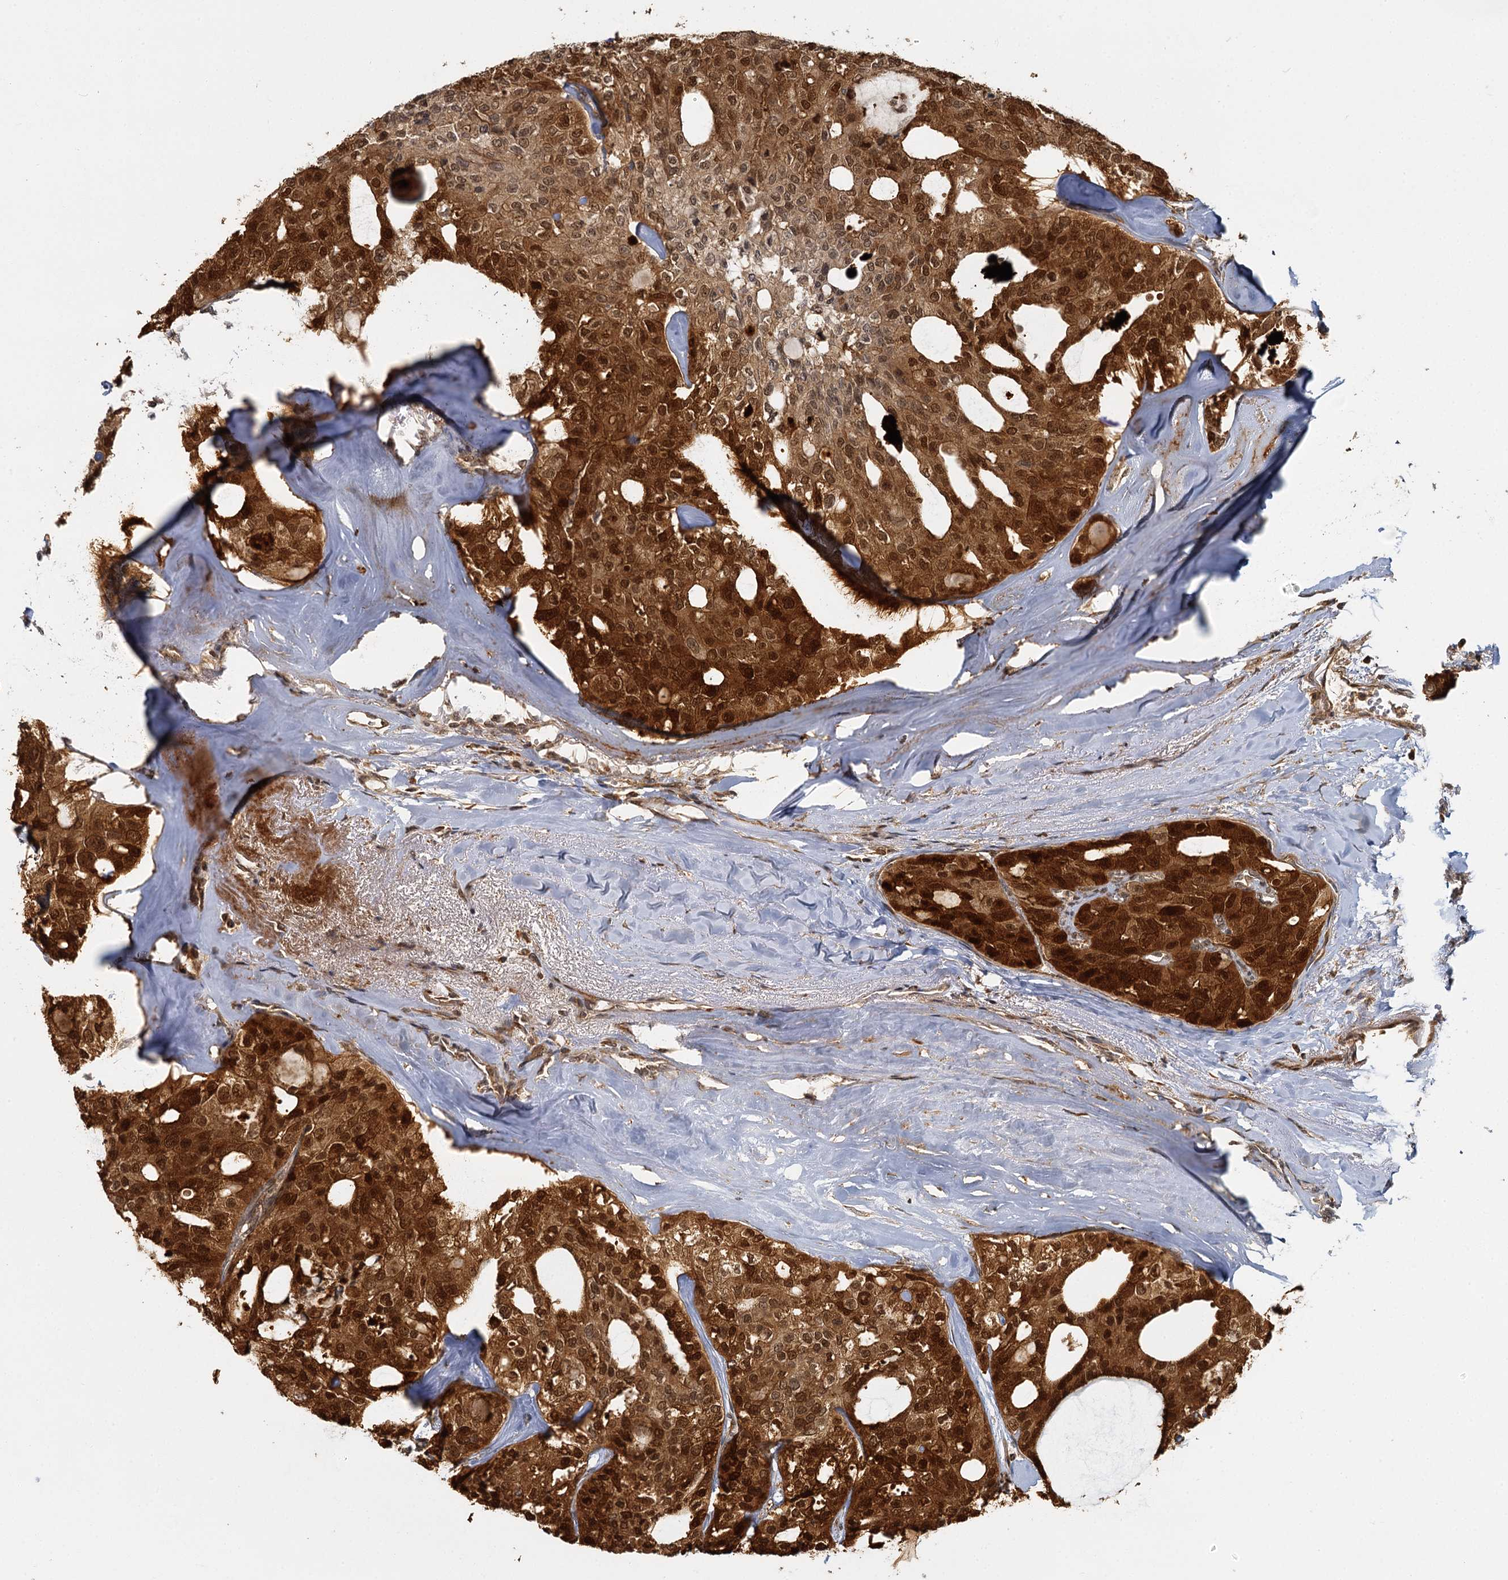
{"staining": {"intensity": "strong", "quantity": ">75%", "location": "cytoplasmic/membranous,nuclear"}, "tissue": "thyroid cancer", "cell_type": "Tumor cells", "image_type": "cancer", "snomed": [{"axis": "morphology", "description": "Follicular adenoma carcinoma, NOS"}, {"axis": "topography", "description": "Thyroid gland"}], "caption": "Thyroid follicular adenoma carcinoma was stained to show a protein in brown. There is high levels of strong cytoplasmic/membranous and nuclear expression in approximately >75% of tumor cells.", "gene": "ZNF549", "patient": {"sex": "male", "age": 75}}